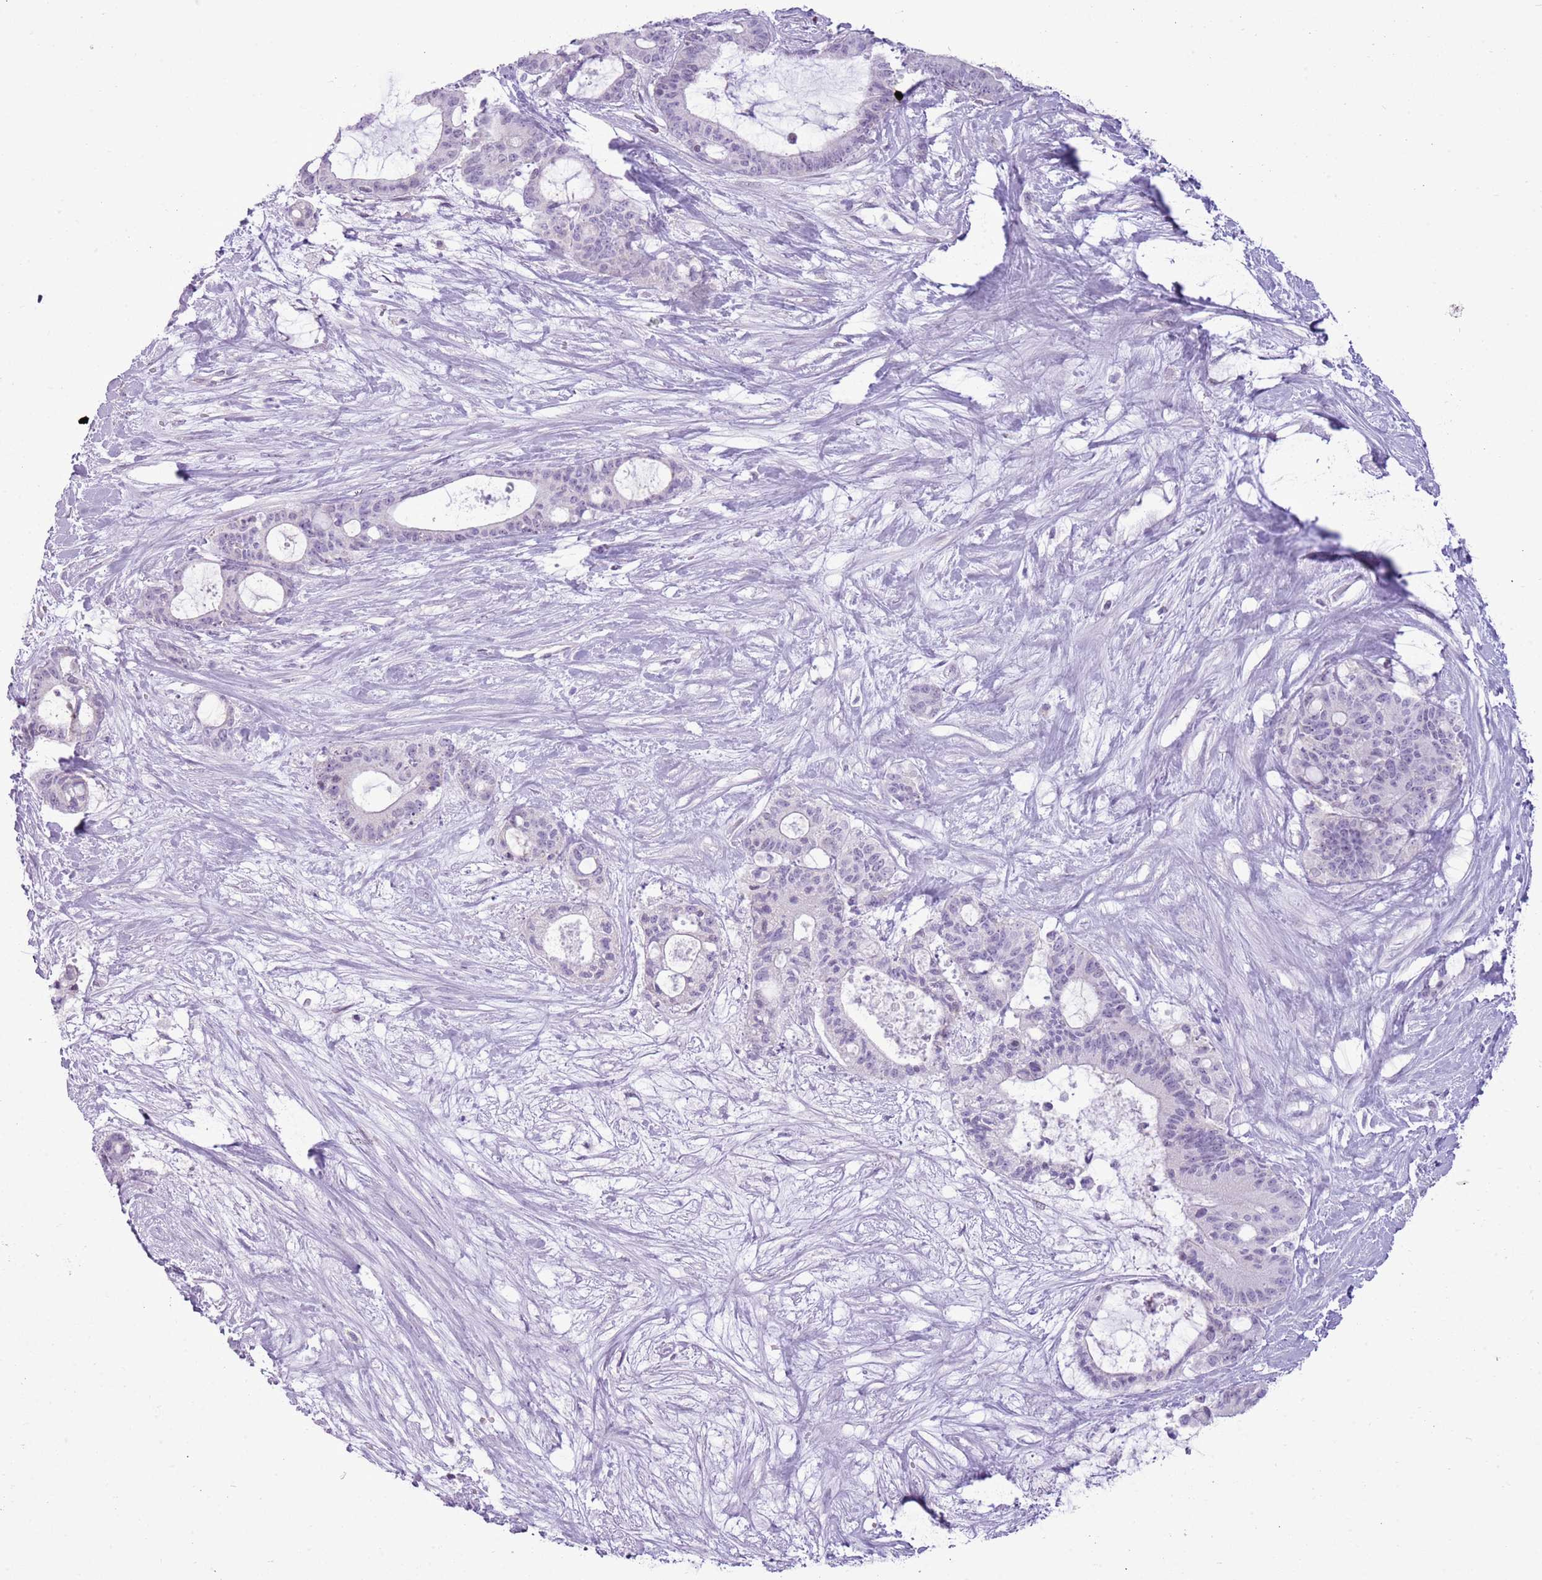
{"staining": {"intensity": "negative", "quantity": "none", "location": "none"}, "tissue": "liver cancer", "cell_type": "Tumor cells", "image_type": "cancer", "snomed": [{"axis": "morphology", "description": "Normal tissue, NOS"}, {"axis": "morphology", "description": "Cholangiocarcinoma"}, {"axis": "topography", "description": "Liver"}, {"axis": "topography", "description": "Peripheral nerve tissue"}], "caption": "IHC of liver cholangiocarcinoma reveals no expression in tumor cells.", "gene": "RPL3L", "patient": {"sex": "female", "age": 73}}